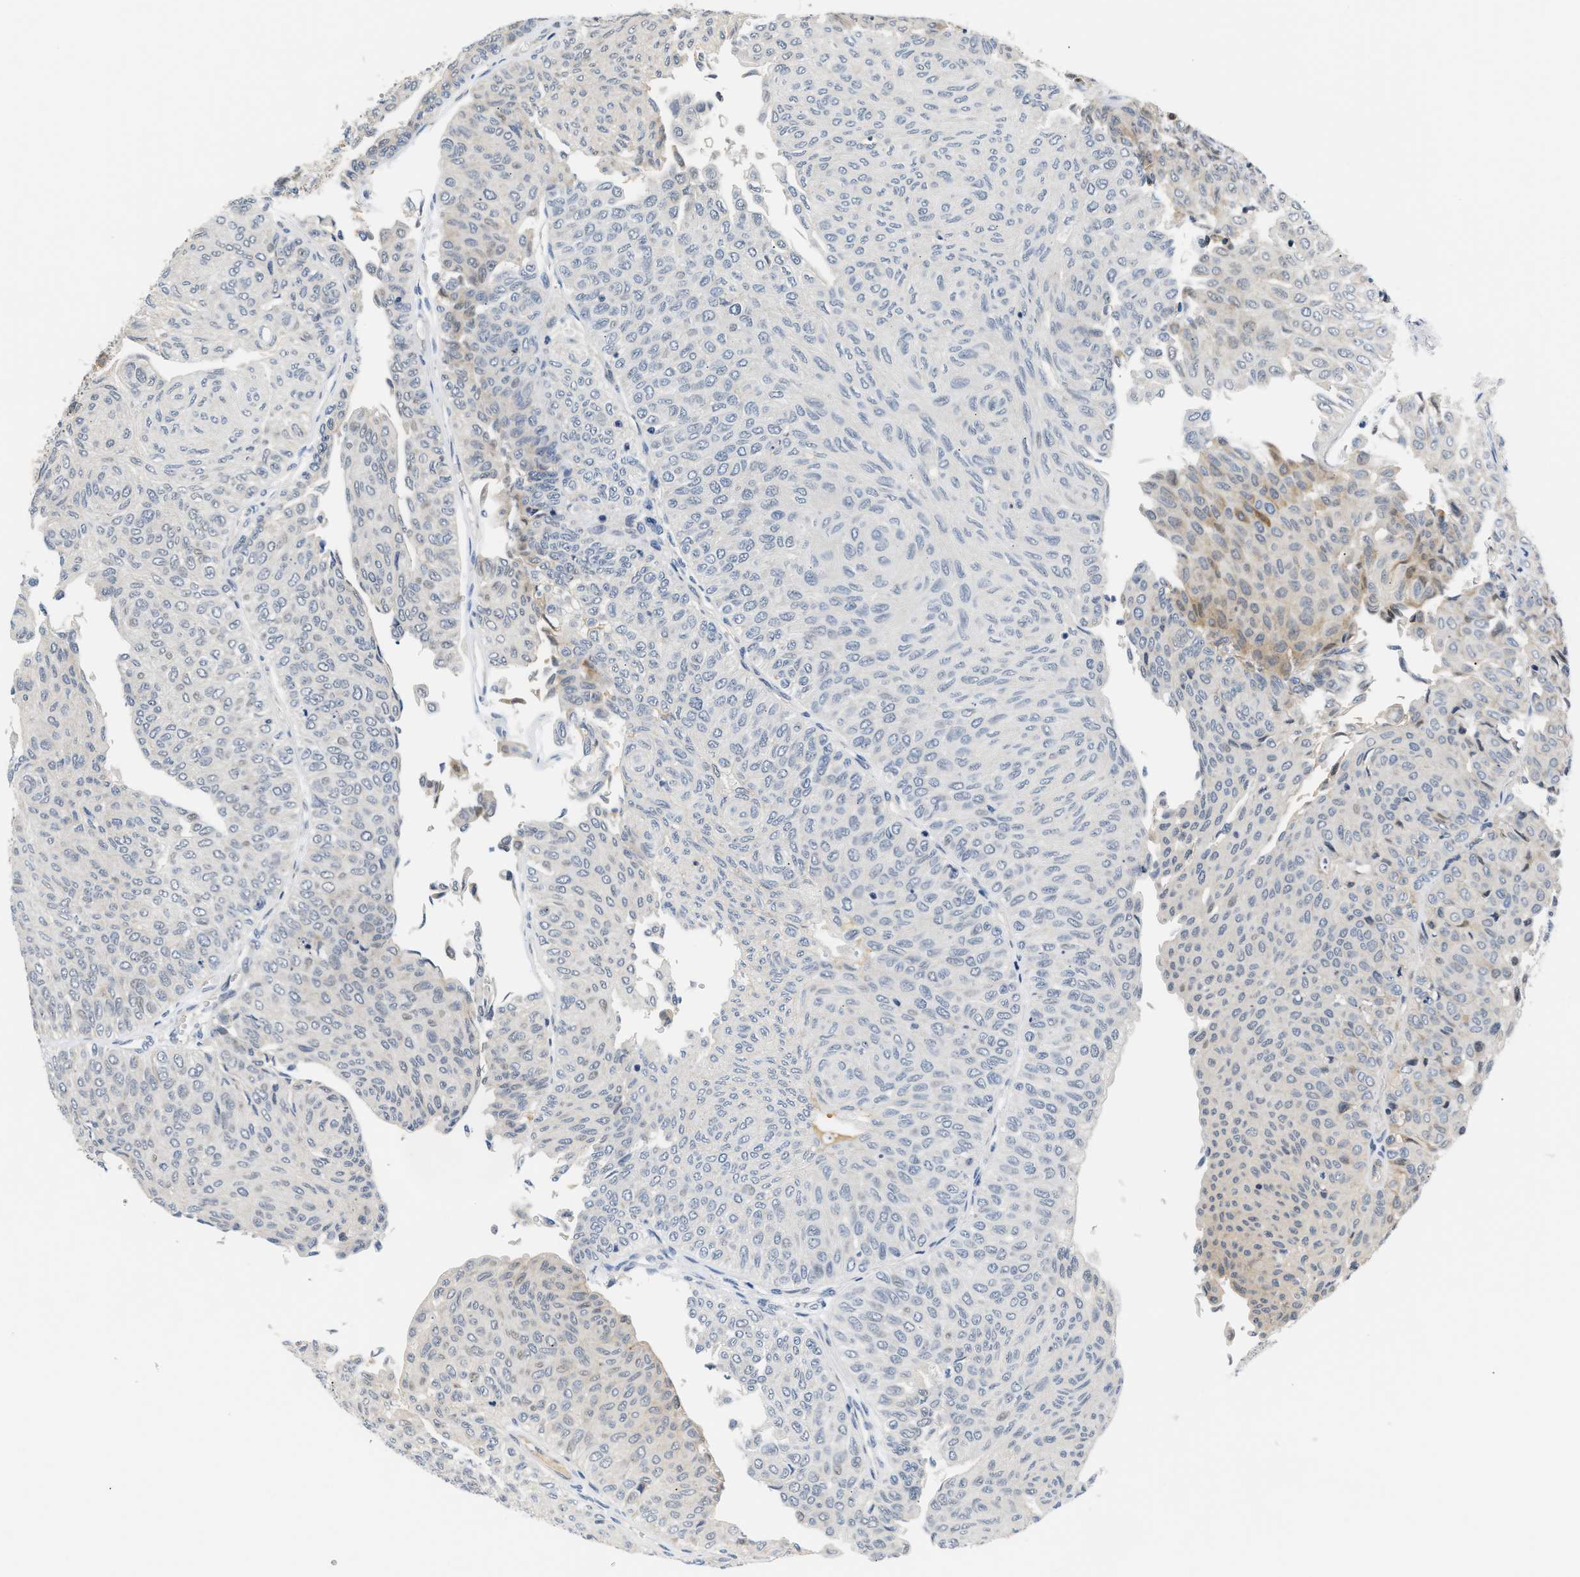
{"staining": {"intensity": "moderate", "quantity": "<25%", "location": "cytoplasmic/membranous"}, "tissue": "urothelial cancer", "cell_type": "Tumor cells", "image_type": "cancer", "snomed": [{"axis": "morphology", "description": "Urothelial carcinoma, Low grade"}, {"axis": "topography", "description": "Urinary bladder"}], "caption": "Immunohistochemical staining of human urothelial cancer shows moderate cytoplasmic/membranous protein expression in approximately <25% of tumor cells. (DAB (3,3'-diaminobenzidine) IHC, brown staining for protein, blue staining for nuclei).", "gene": "TNIP2", "patient": {"sex": "male", "age": 78}}